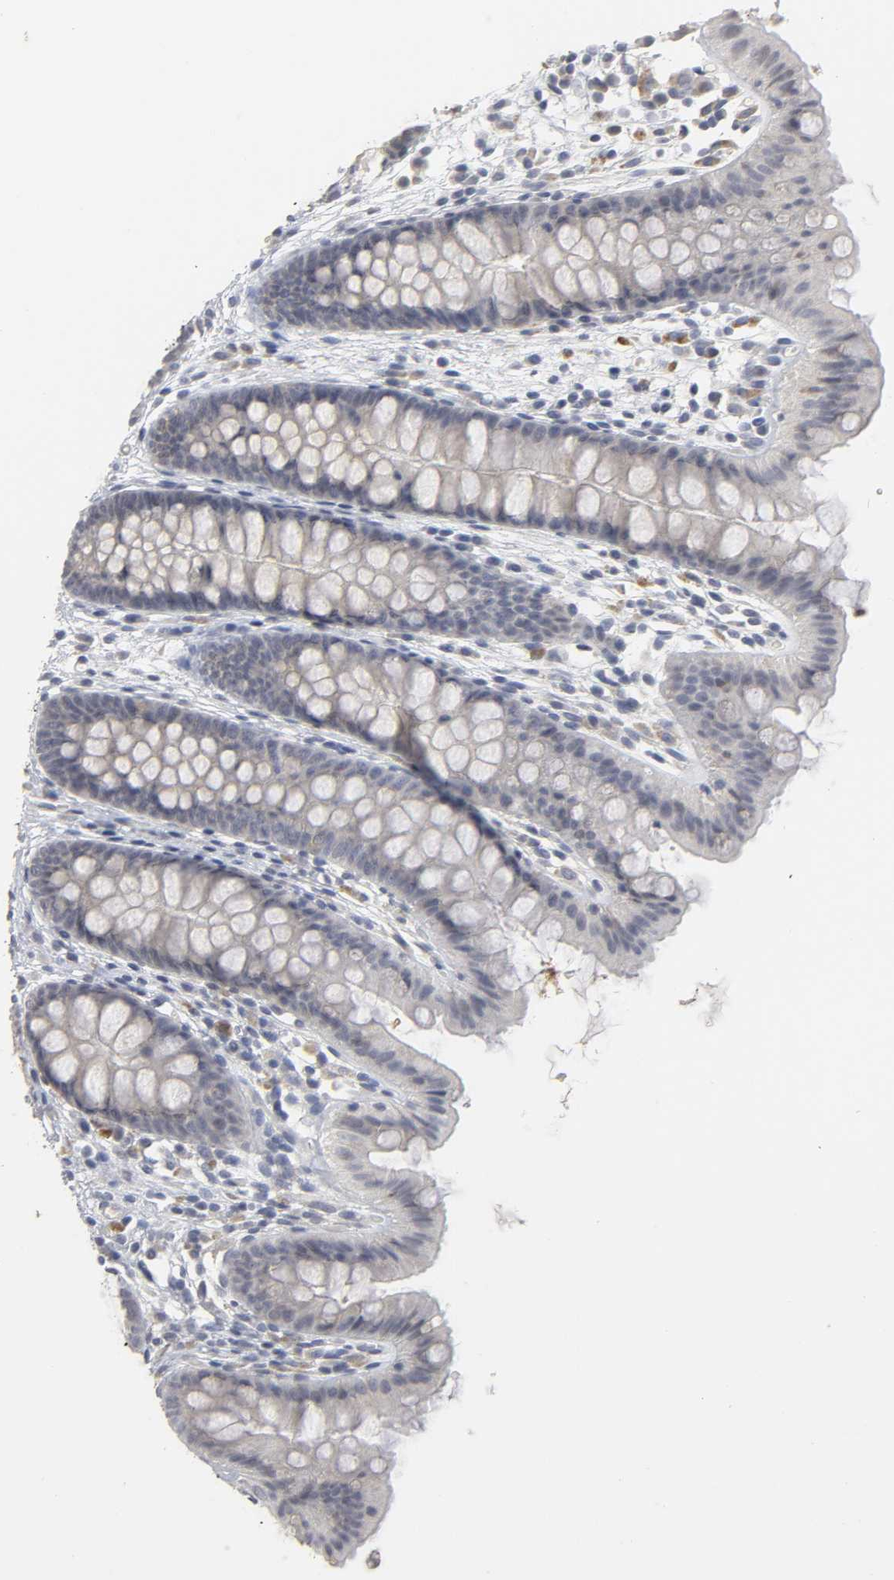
{"staining": {"intensity": "negative", "quantity": "none", "location": "none"}, "tissue": "colon", "cell_type": "Endothelial cells", "image_type": "normal", "snomed": [{"axis": "morphology", "description": "Normal tissue, NOS"}, {"axis": "topography", "description": "Smooth muscle"}, {"axis": "topography", "description": "Colon"}], "caption": "Endothelial cells are negative for brown protein staining in normal colon. (DAB (3,3'-diaminobenzidine) immunohistochemistry with hematoxylin counter stain).", "gene": "TCAP", "patient": {"sex": "male", "age": 67}}